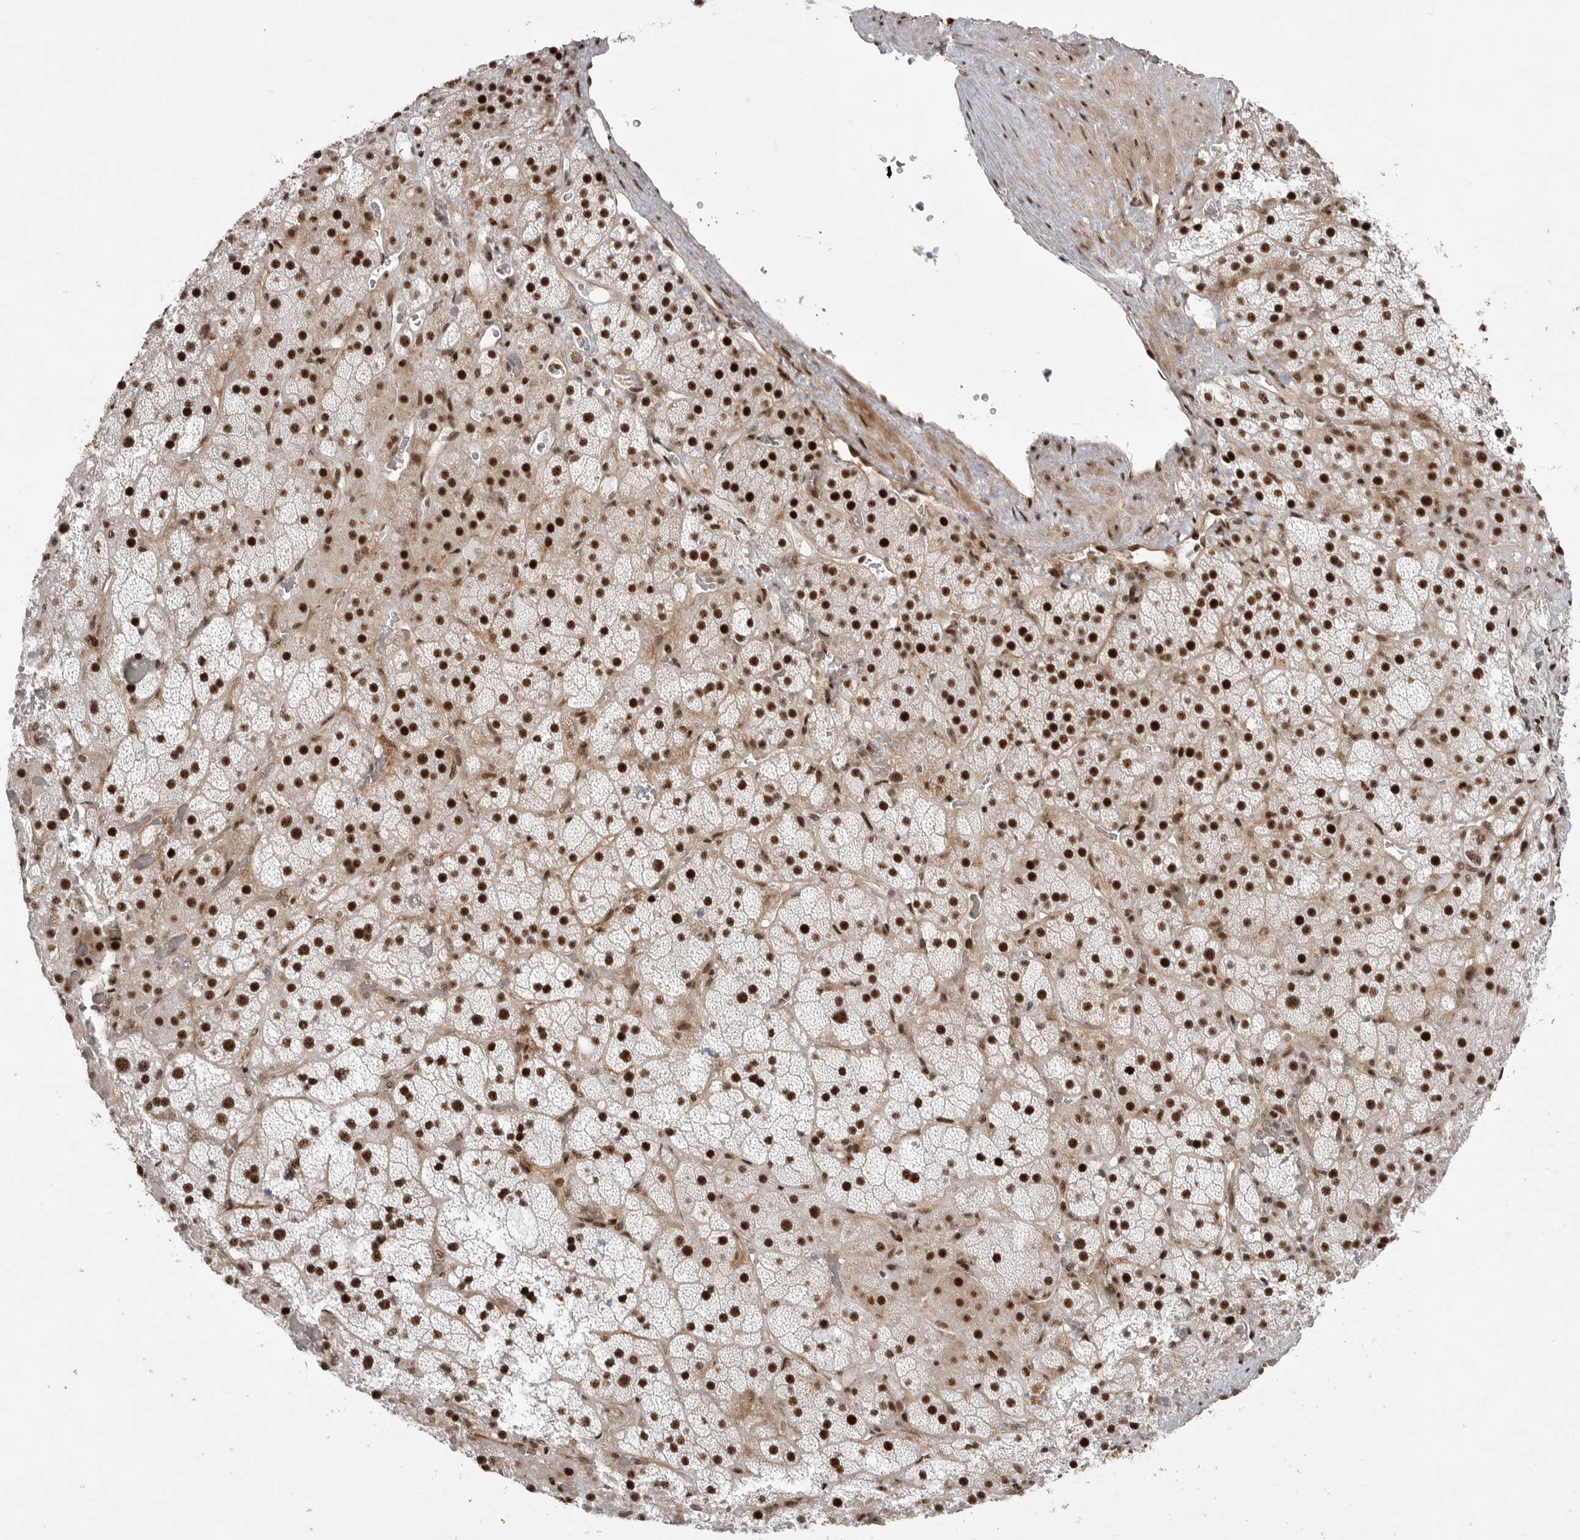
{"staining": {"intensity": "strong", "quantity": ">75%", "location": "nuclear"}, "tissue": "adrenal gland", "cell_type": "Glandular cells", "image_type": "normal", "snomed": [{"axis": "morphology", "description": "Normal tissue, NOS"}, {"axis": "topography", "description": "Adrenal gland"}], "caption": "A brown stain shows strong nuclear positivity of a protein in glandular cells of normal human adrenal gland. (DAB IHC with brightfield microscopy, high magnification).", "gene": "GPATCH2", "patient": {"sex": "male", "age": 57}}